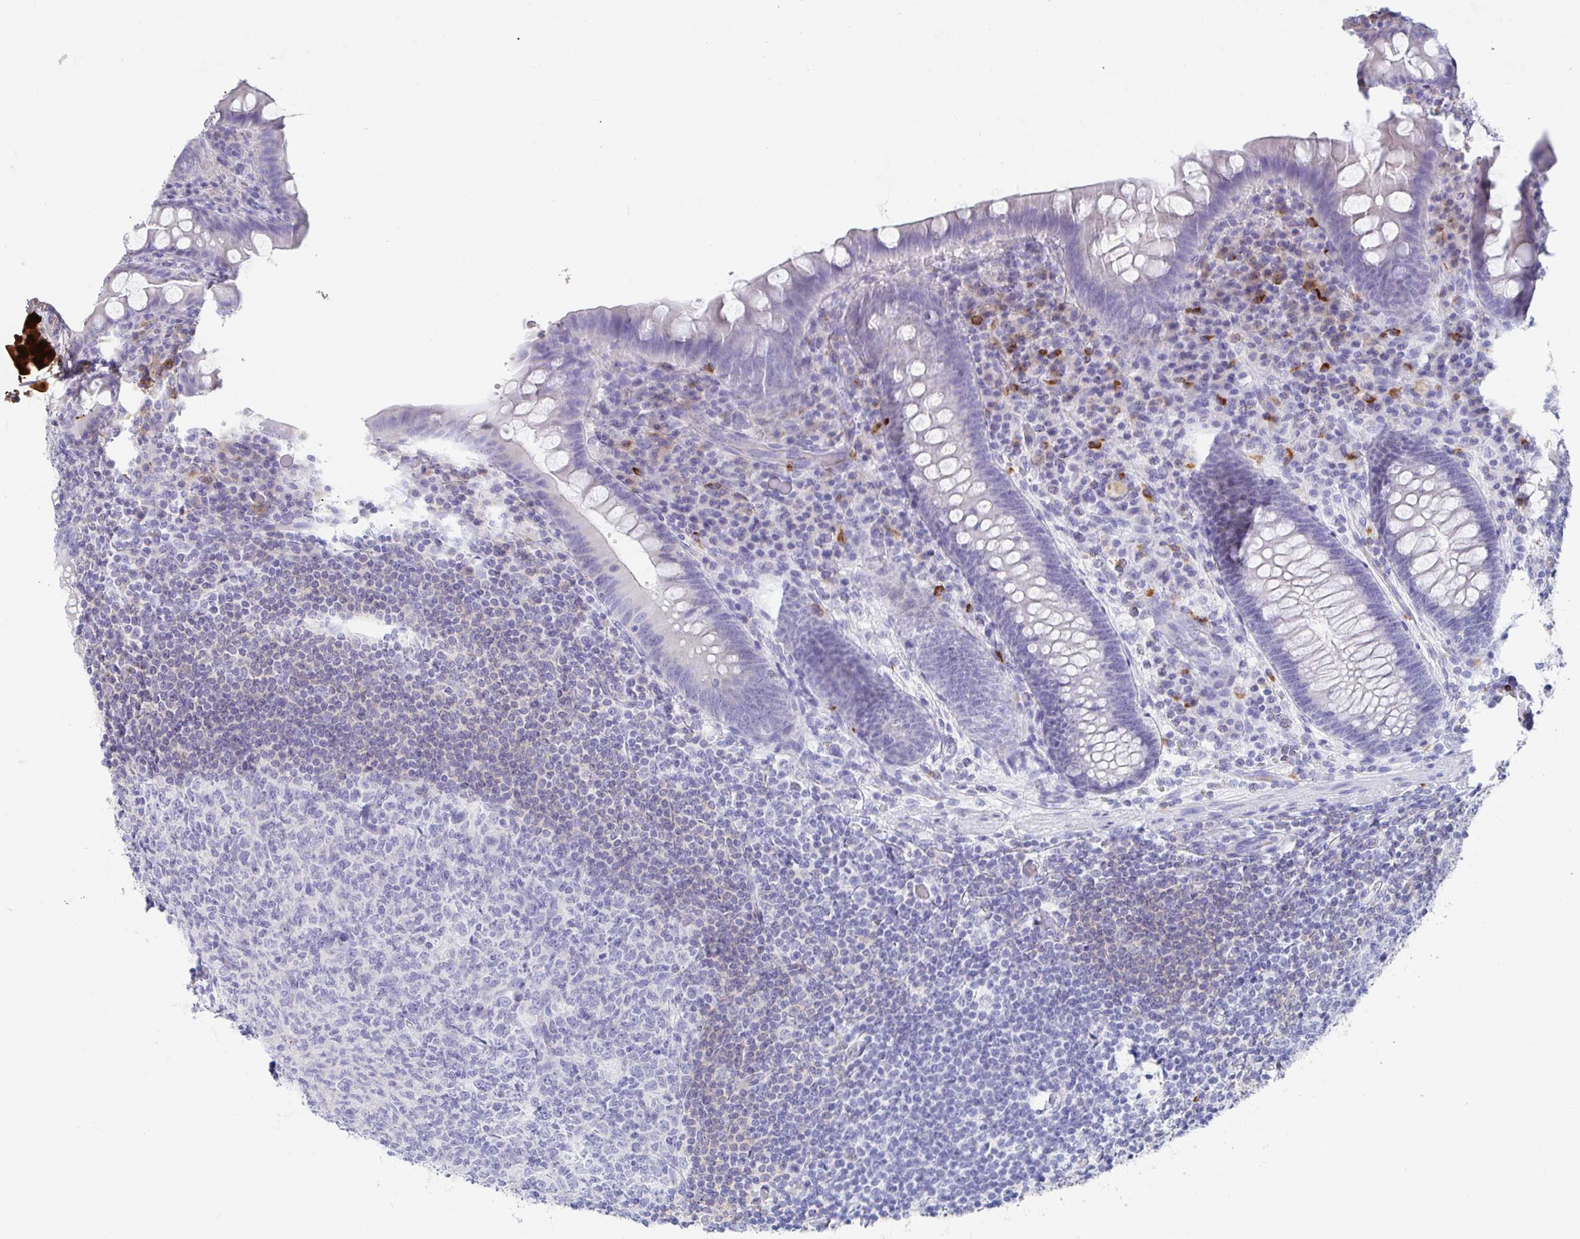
{"staining": {"intensity": "negative", "quantity": "none", "location": "none"}, "tissue": "appendix", "cell_type": "Glandular cells", "image_type": "normal", "snomed": [{"axis": "morphology", "description": "Normal tissue, NOS"}, {"axis": "topography", "description": "Appendix"}], "caption": "A high-resolution micrograph shows immunohistochemistry staining of normal appendix, which reveals no significant expression in glandular cells. Brightfield microscopy of immunohistochemistry stained with DAB (brown) and hematoxylin (blue), captured at high magnification.", "gene": "PLA2G1B", "patient": {"sex": "male", "age": 71}}